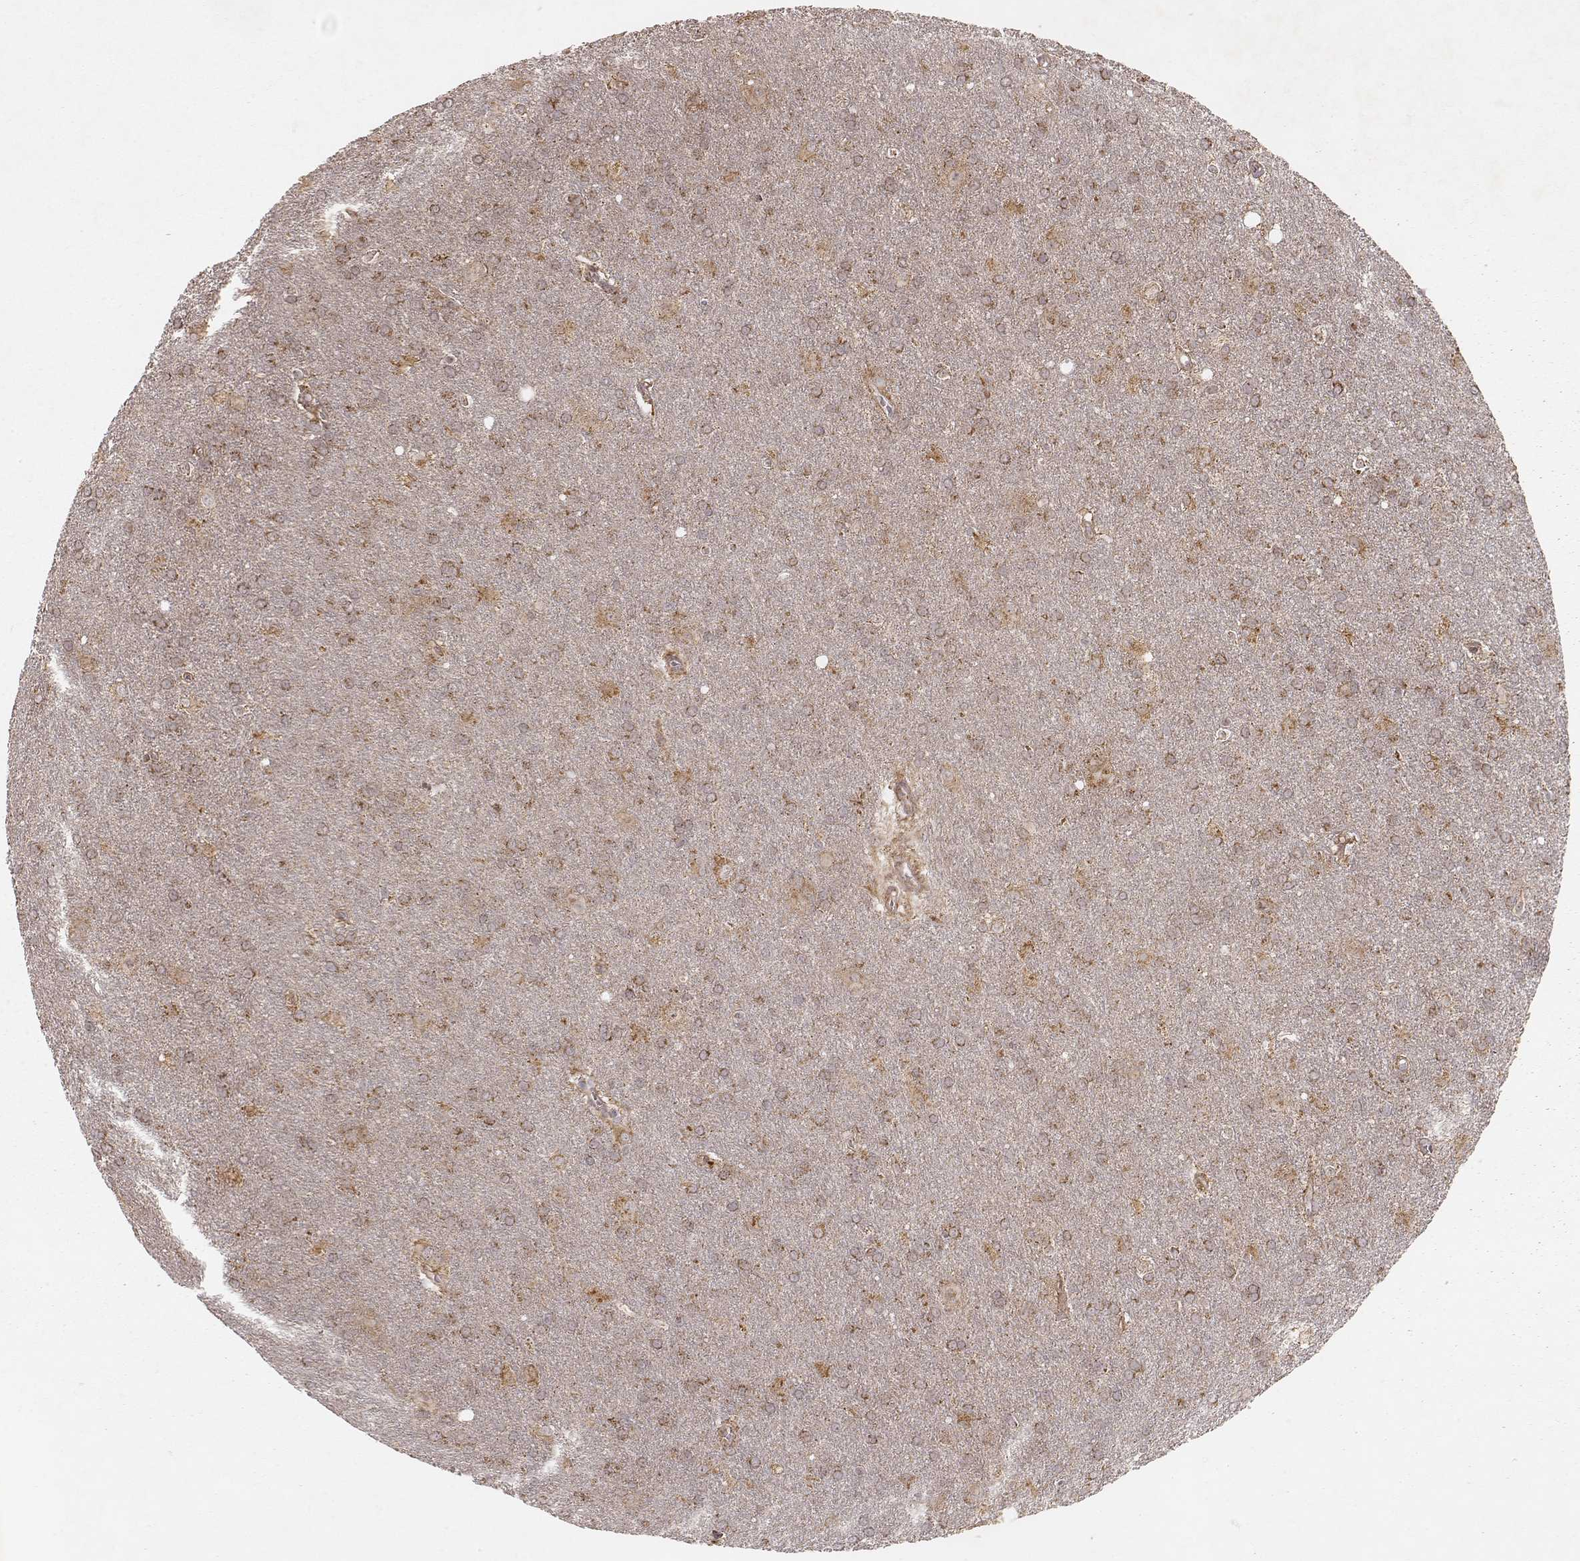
{"staining": {"intensity": "weak", "quantity": ">75%", "location": "cytoplasmic/membranous"}, "tissue": "glioma", "cell_type": "Tumor cells", "image_type": "cancer", "snomed": [{"axis": "morphology", "description": "Glioma, malignant, Low grade"}, {"axis": "topography", "description": "Brain"}], "caption": "Immunohistochemistry histopathology image of human malignant glioma (low-grade) stained for a protein (brown), which shows low levels of weak cytoplasmic/membranous positivity in approximately >75% of tumor cells.", "gene": "NDUFA7", "patient": {"sex": "male", "age": 58}}